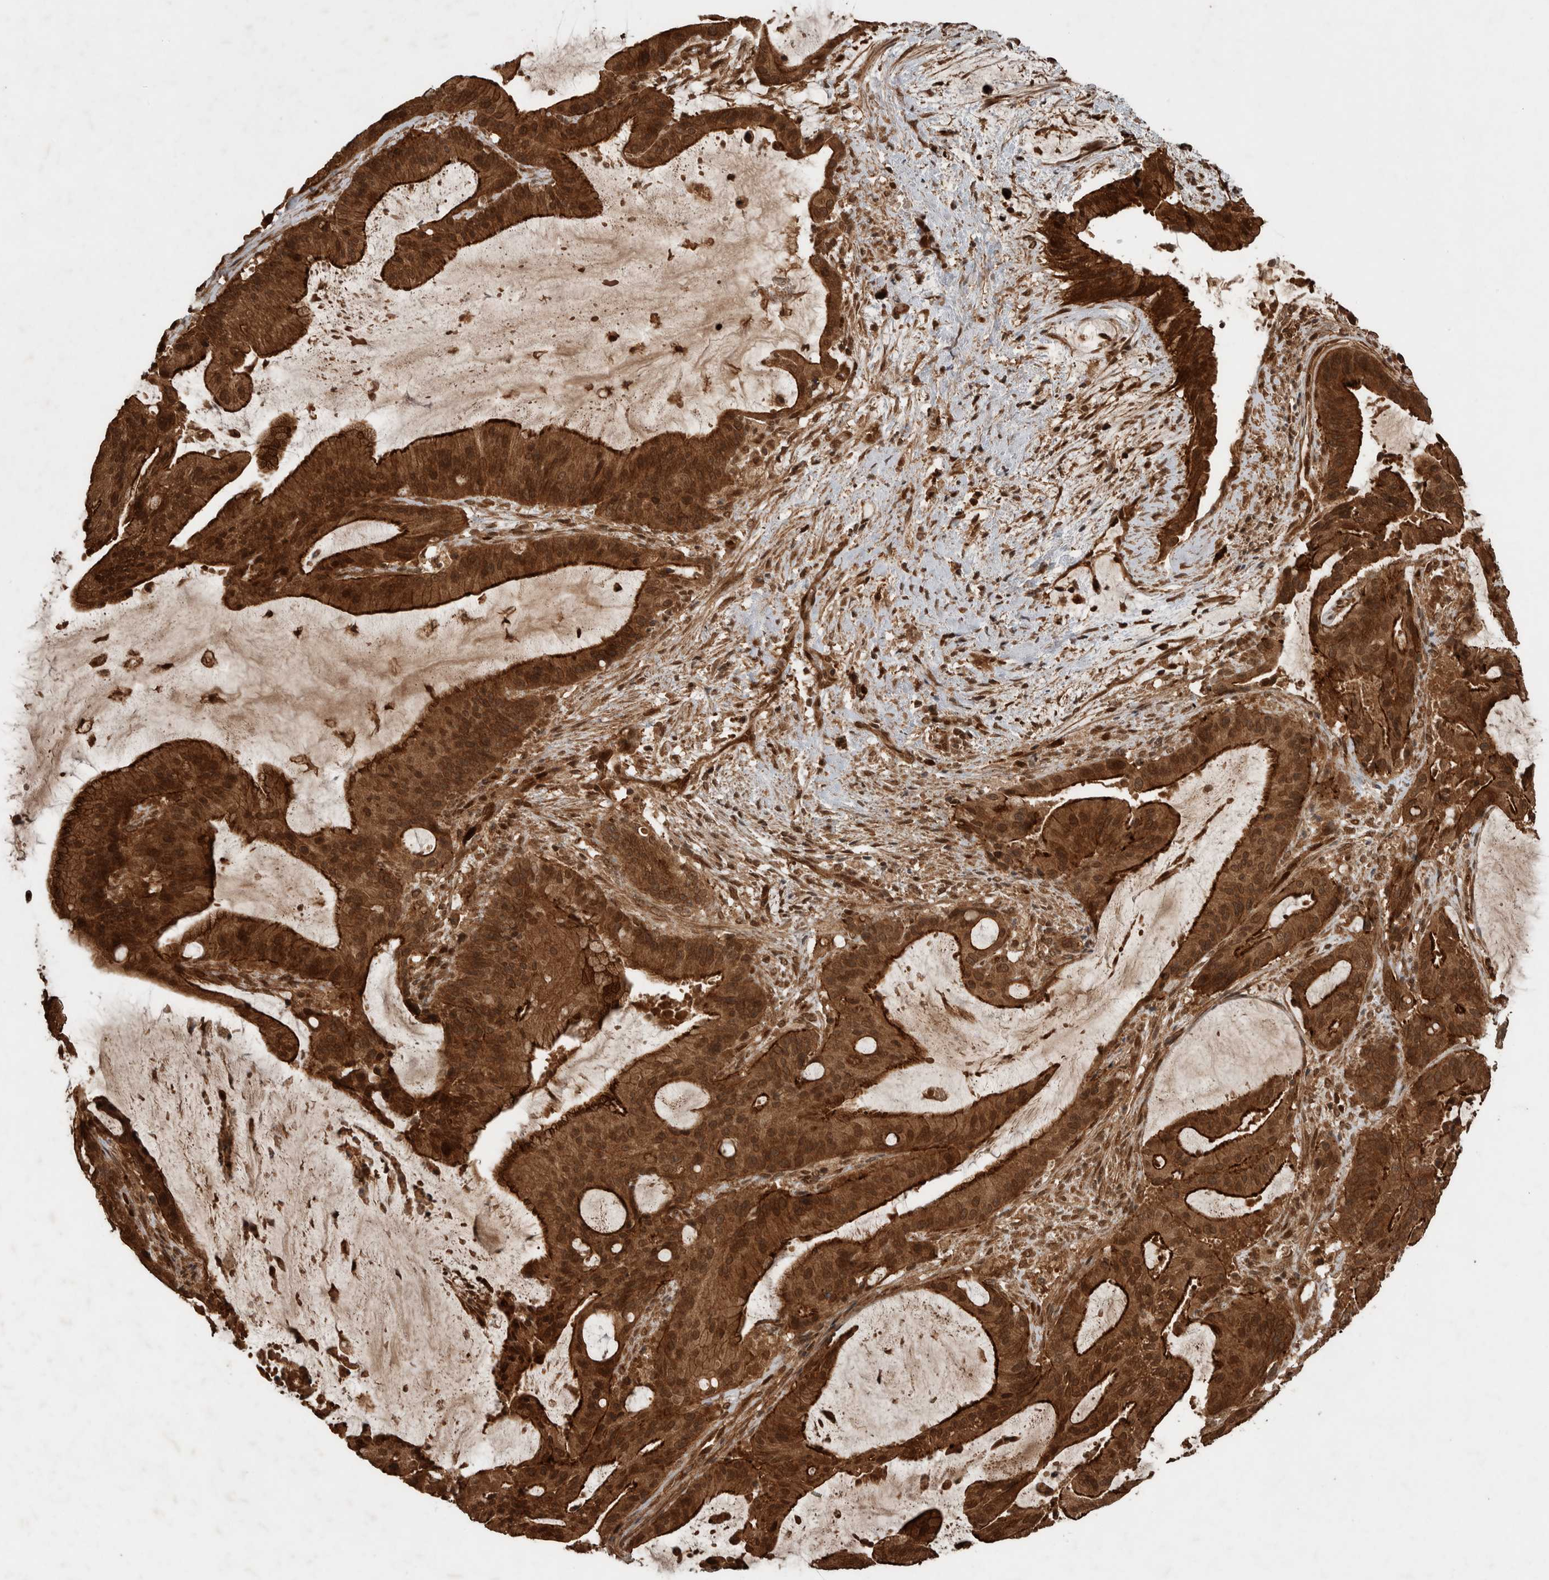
{"staining": {"intensity": "strong", "quantity": ">75%", "location": "cytoplasmic/membranous,nuclear"}, "tissue": "liver cancer", "cell_type": "Tumor cells", "image_type": "cancer", "snomed": [{"axis": "morphology", "description": "Normal tissue, NOS"}, {"axis": "morphology", "description": "Cholangiocarcinoma"}, {"axis": "topography", "description": "Liver"}, {"axis": "topography", "description": "Peripheral nerve tissue"}], "caption": "Liver cancer (cholangiocarcinoma) stained with a brown dye reveals strong cytoplasmic/membranous and nuclear positive staining in about >75% of tumor cells.", "gene": "CNTROB", "patient": {"sex": "female", "age": 73}}